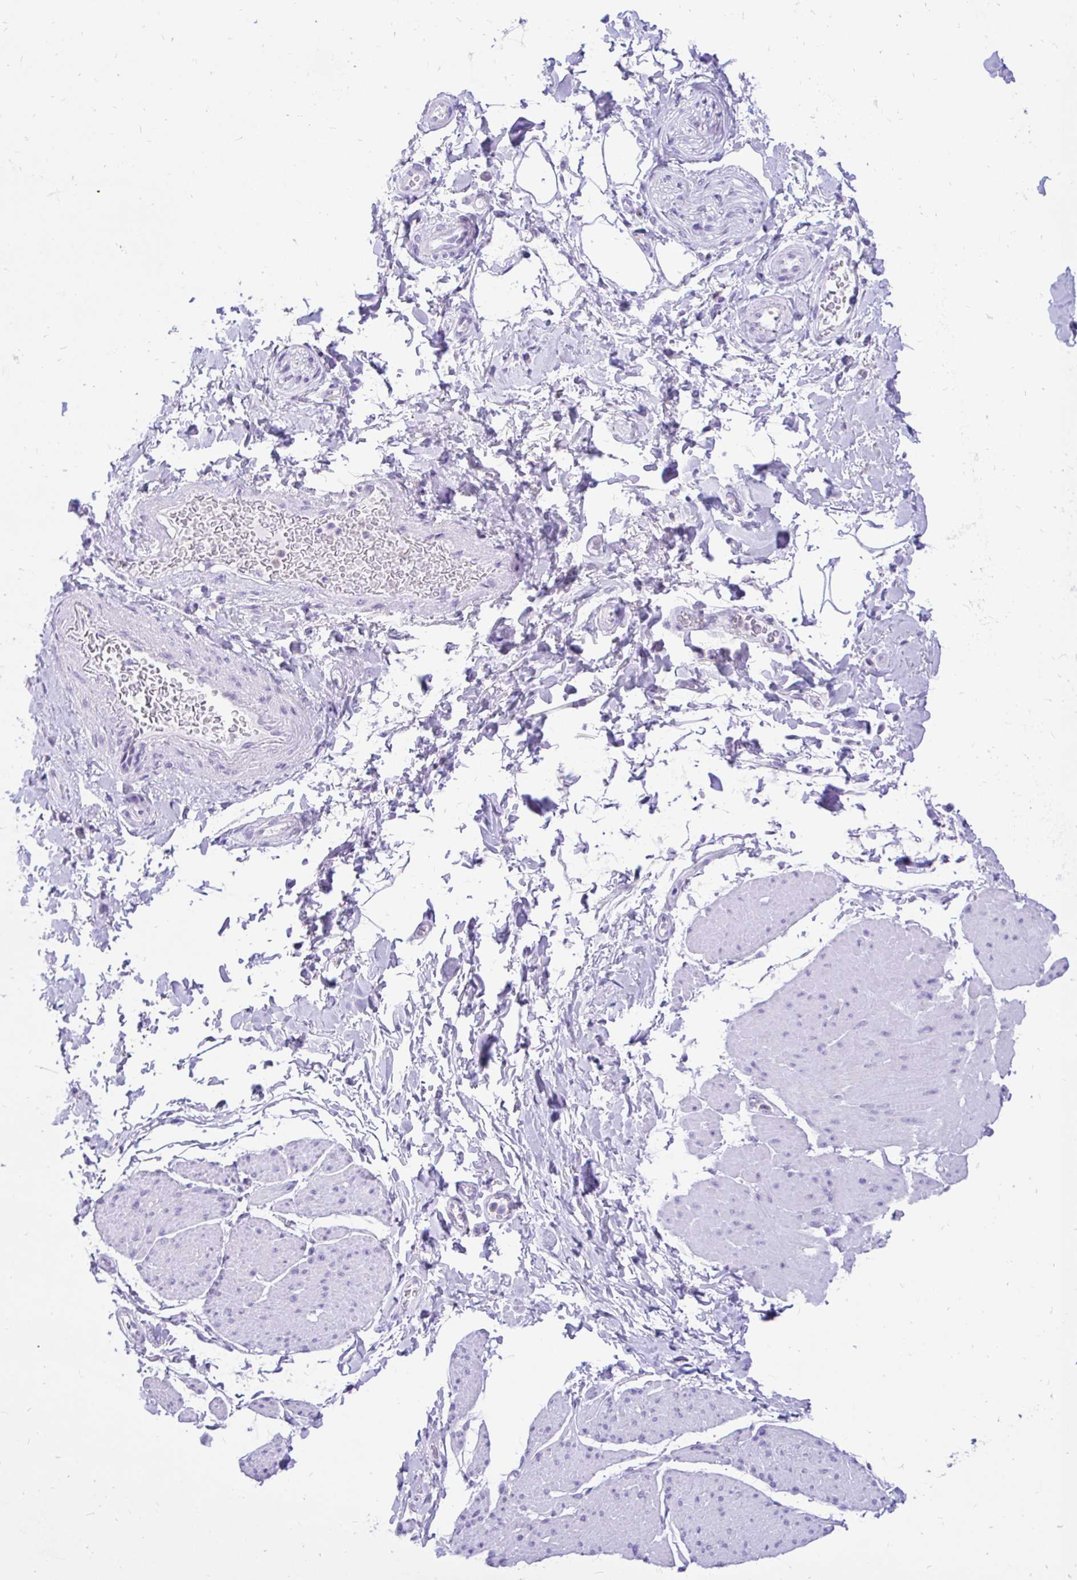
{"staining": {"intensity": "negative", "quantity": "none", "location": "none"}, "tissue": "adipose tissue", "cell_type": "Adipocytes", "image_type": "normal", "snomed": [{"axis": "morphology", "description": "Normal tissue, NOS"}, {"axis": "topography", "description": "Urinary bladder"}, {"axis": "topography", "description": "Peripheral nerve tissue"}], "caption": "Micrograph shows no protein staining in adipocytes of normal adipose tissue.", "gene": "FATE1", "patient": {"sex": "female", "age": 60}}